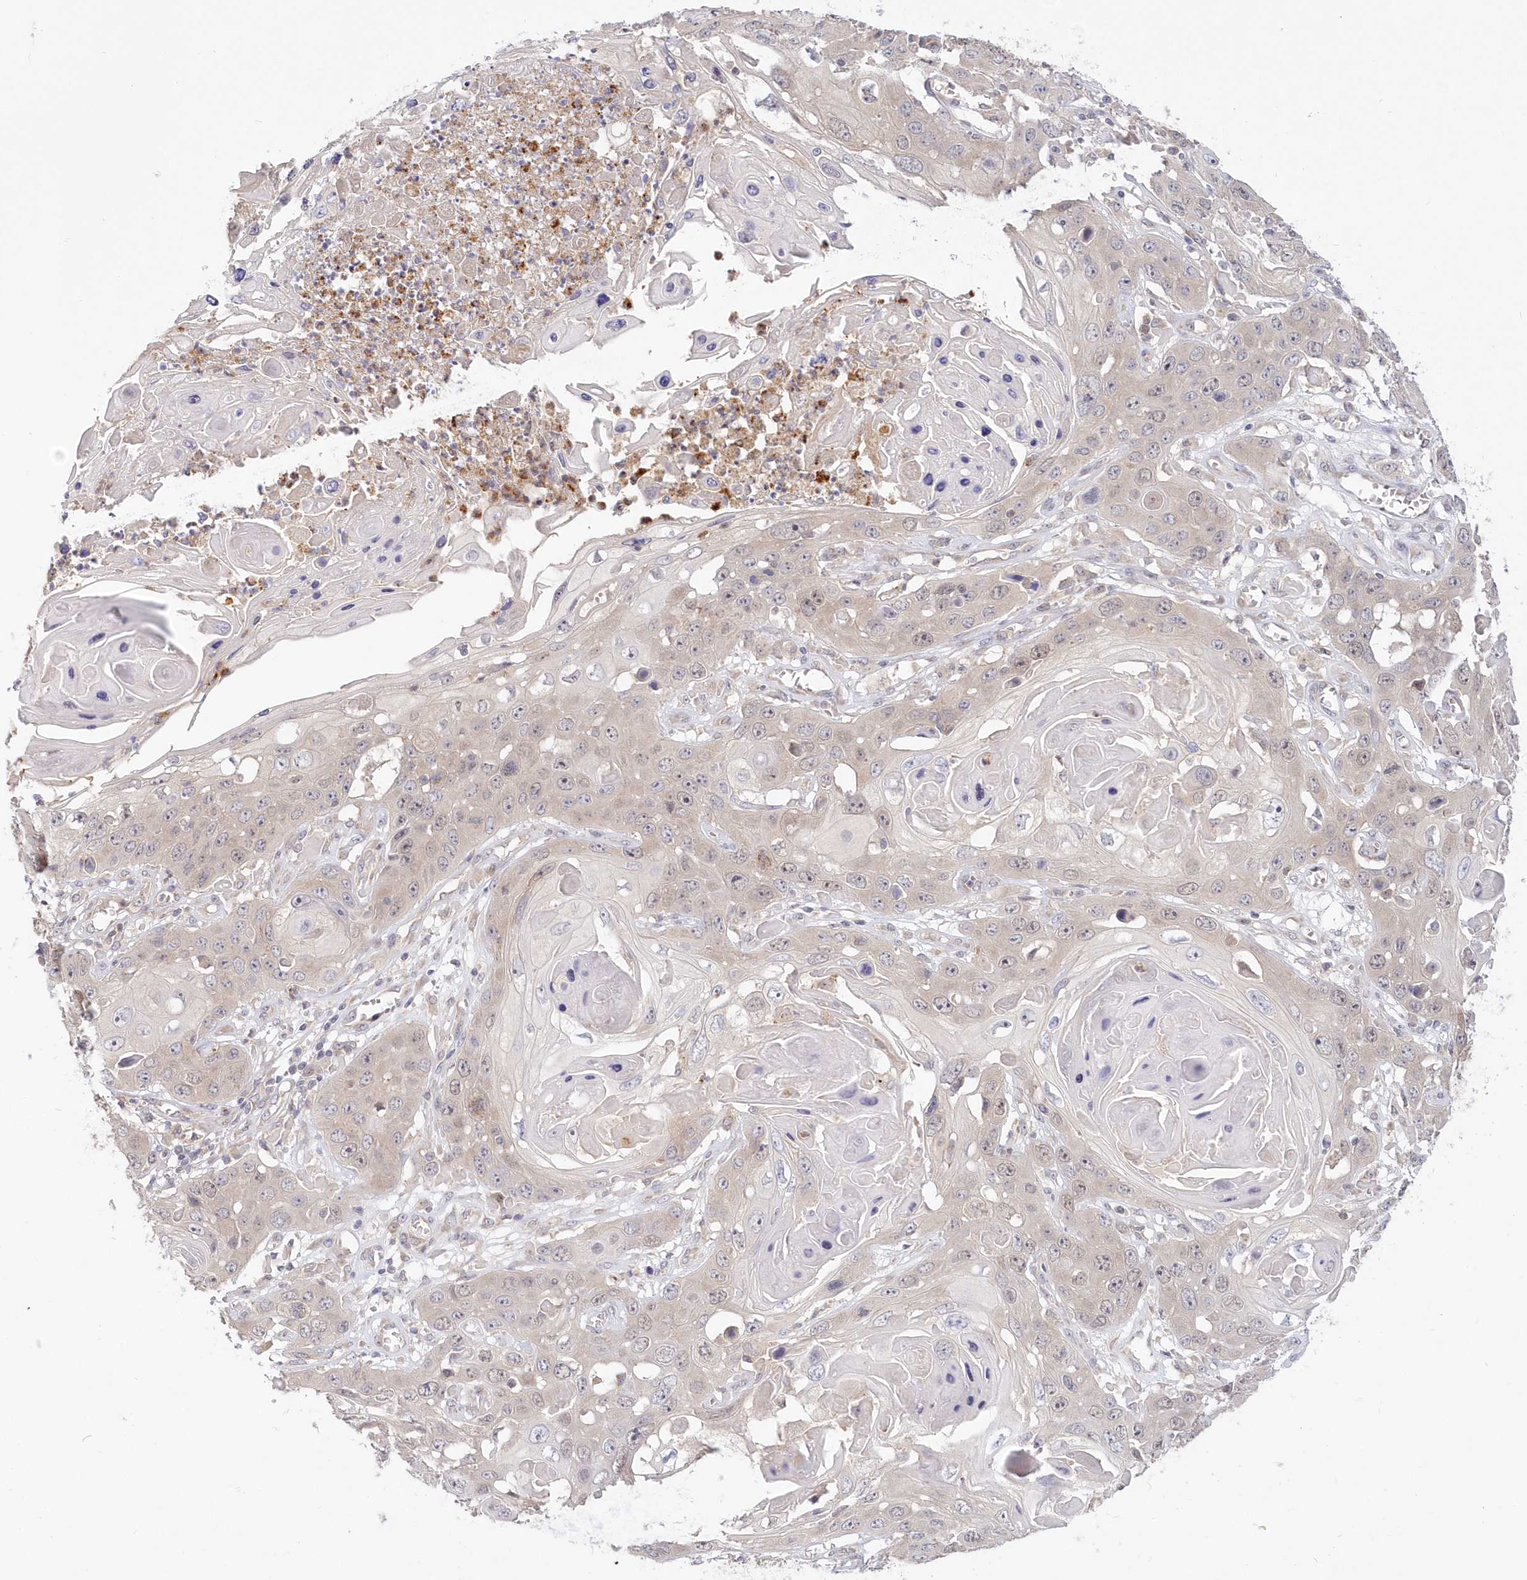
{"staining": {"intensity": "weak", "quantity": "<25%", "location": "nuclear"}, "tissue": "skin cancer", "cell_type": "Tumor cells", "image_type": "cancer", "snomed": [{"axis": "morphology", "description": "Squamous cell carcinoma, NOS"}, {"axis": "topography", "description": "Skin"}], "caption": "Immunohistochemistry (IHC) histopathology image of squamous cell carcinoma (skin) stained for a protein (brown), which exhibits no staining in tumor cells.", "gene": "KATNA1", "patient": {"sex": "male", "age": 55}}